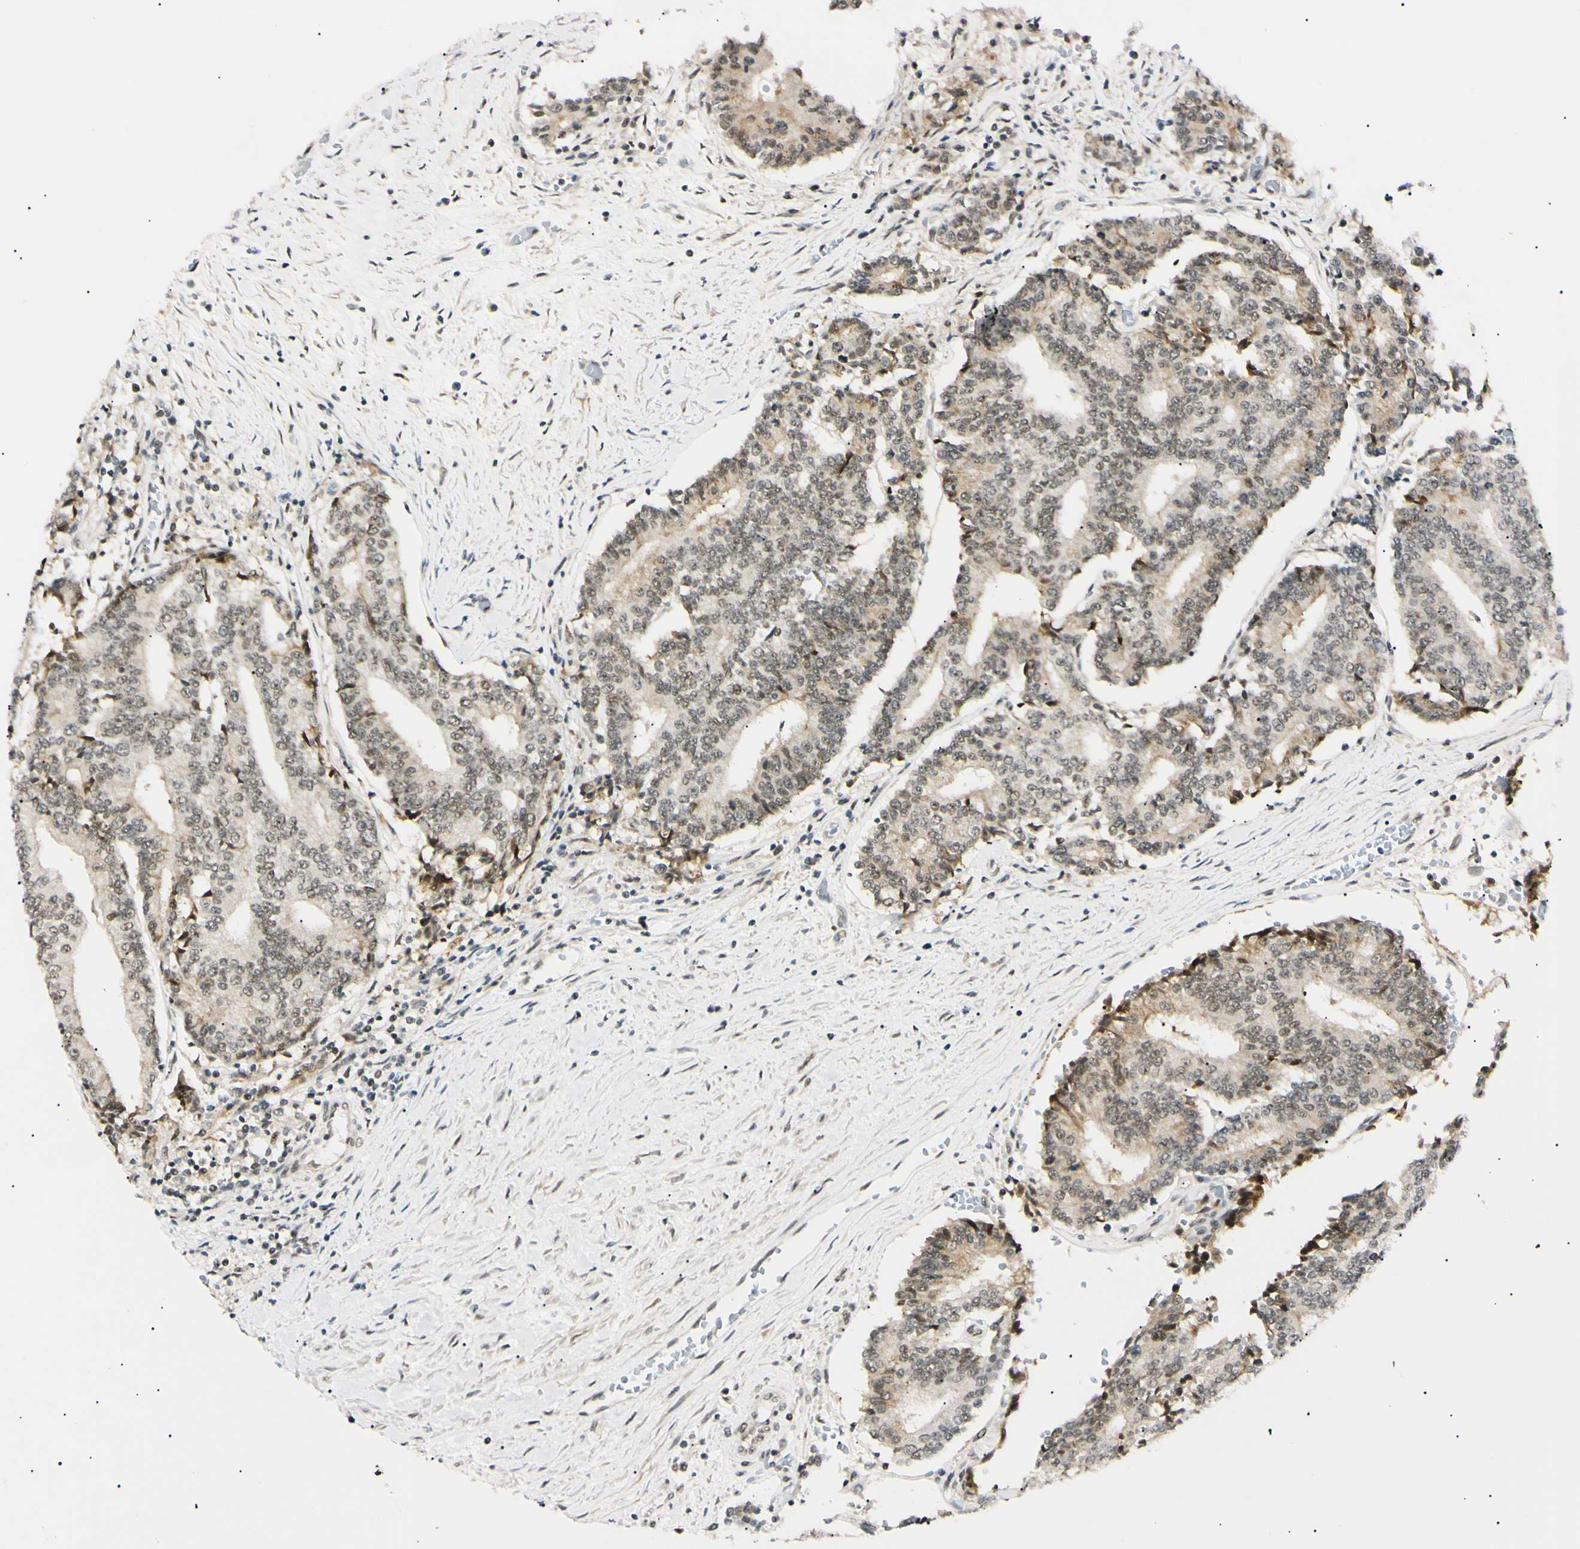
{"staining": {"intensity": "weak", "quantity": "25%-75%", "location": "cytoplasmic/membranous,nuclear"}, "tissue": "prostate cancer", "cell_type": "Tumor cells", "image_type": "cancer", "snomed": [{"axis": "morphology", "description": "Normal tissue, NOS"}, {"axis": "morphology", "description": "Adenocarcinoma, High grade"}, {"axis": "topography", "description": "Prostate"}, {"axis": "topography", "description": "Seminal veicle"}], "caption": "A brown stain highlights weak cytoplasmic/membranous and nuclear expression of a protein in high-grade adenocarcinoma (prostate) tumor cells.", "gene": "ZNF134", "patient": {"sex": "male", "age": 55}}